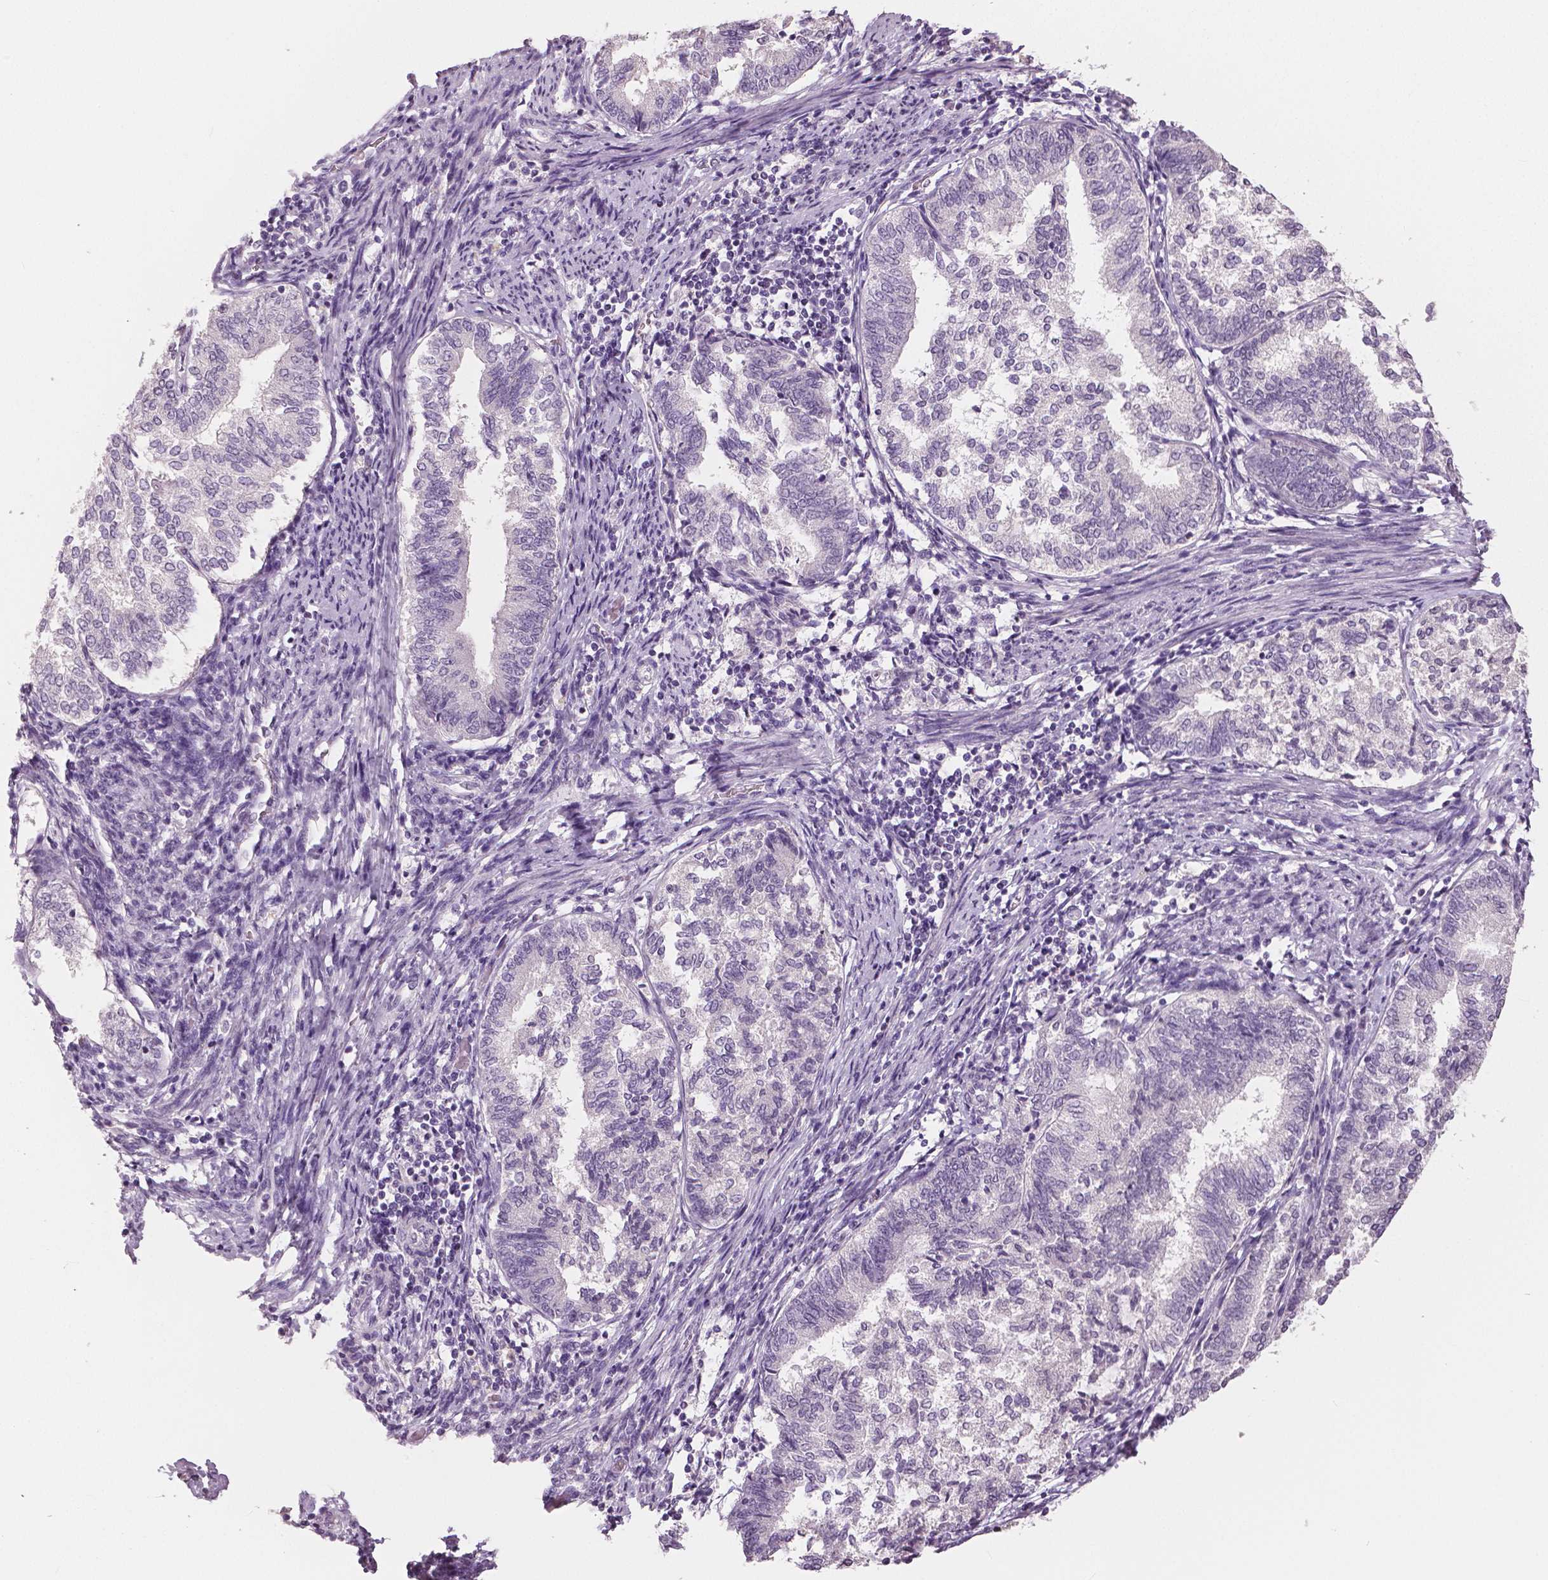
{"staining": {"intensity": "negative", "quantity": "none", "location": "none"}, "tissue": "endometrial cancer", "cell_type": "Tumor cells", "image_type": "cancer", "snomed": [{"axis": "morphology", "description": "Adenocarcinoma, NOS"}, {"axis": "topography", "description": "Endometrium"}], "caption": "This is an immunohistochemistry image of human endometrial cancer (adenocarcinoma). There is no staining in tumor cells.", "gene": "NECAB1", "patient": {"sex": "female", "age": 65}}